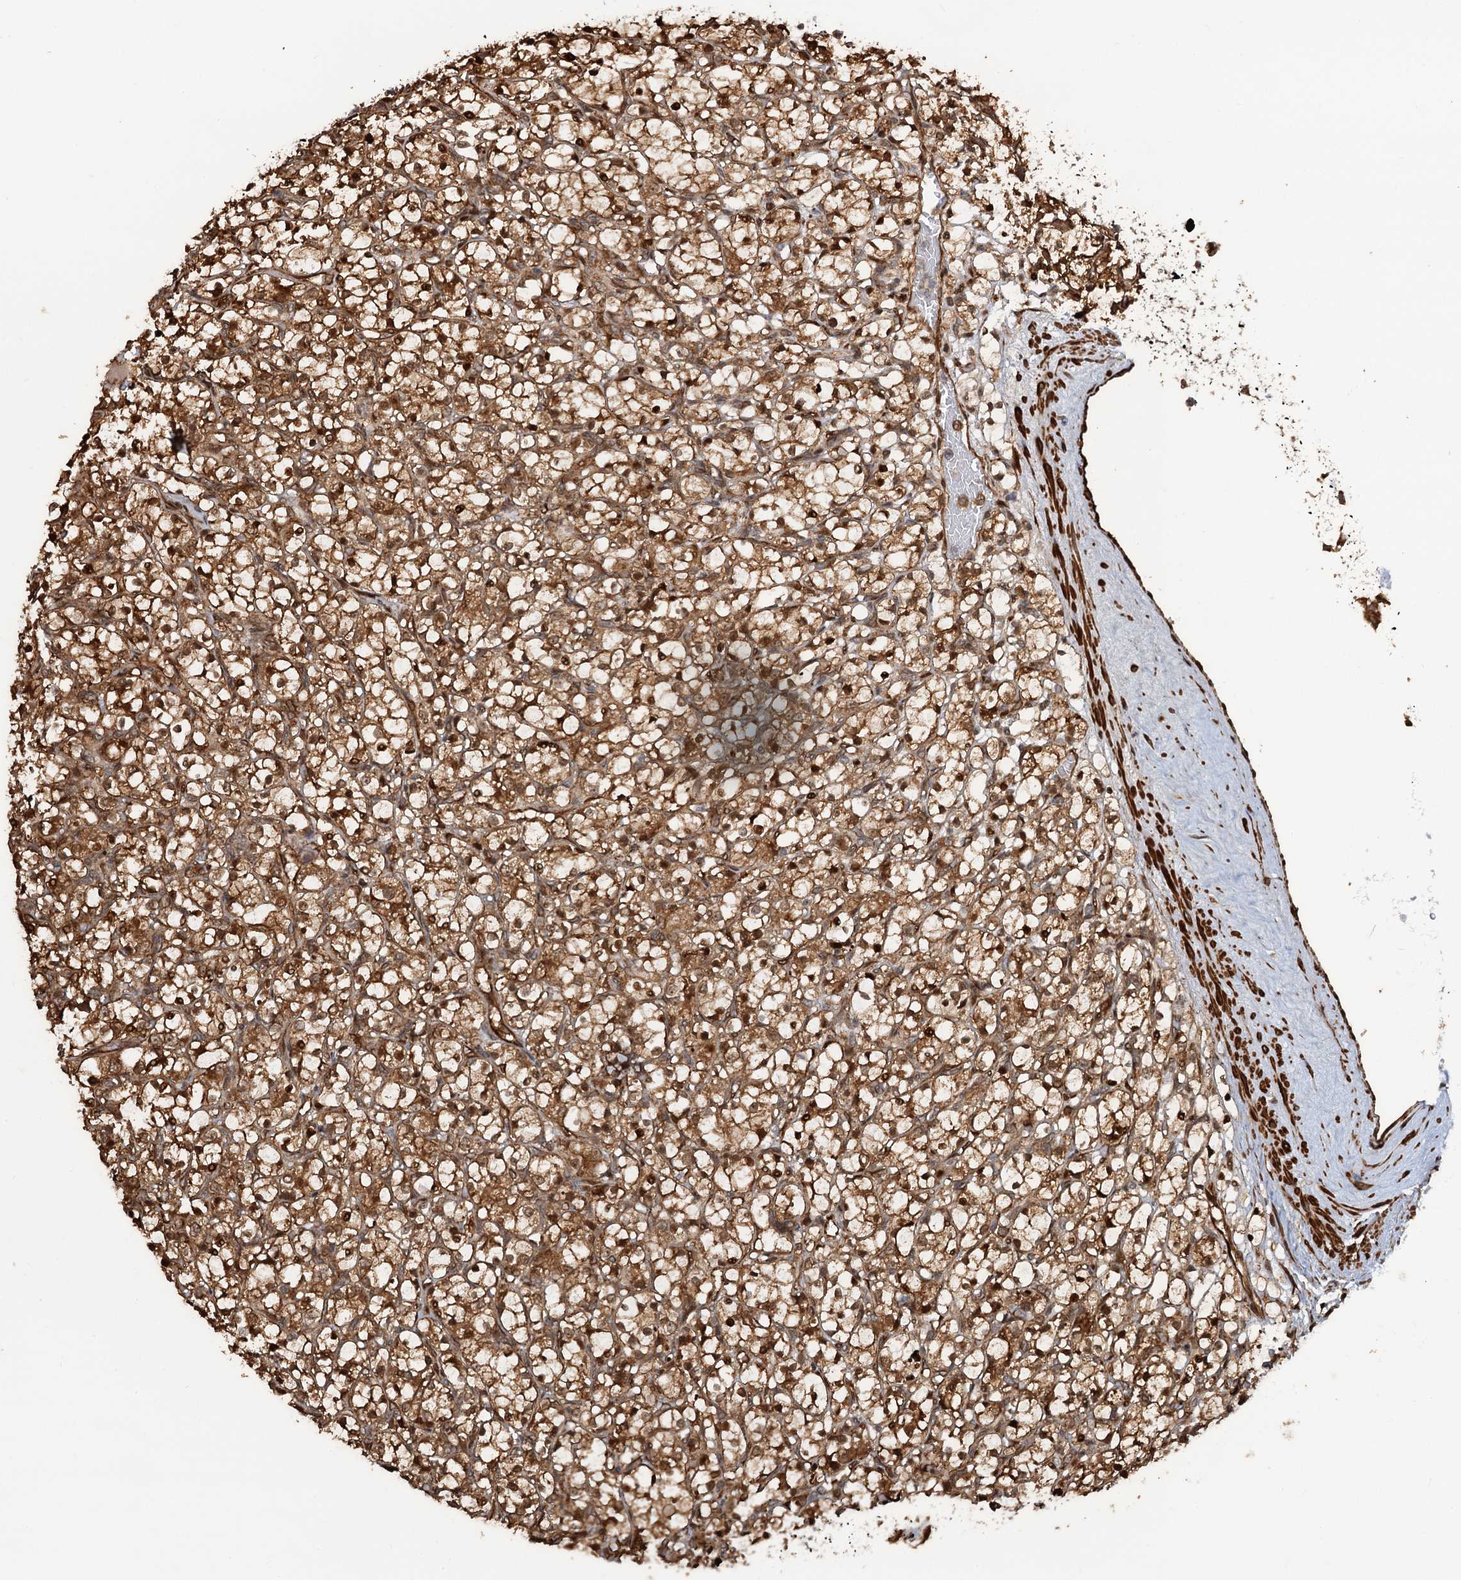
{"staining": {"intensity": "moderate", "quantity": ">75%", "location": "cytoplasmic/membranous,nuclear"}, "tissue": "renal cancer", "cell_type": "Tumor cells", "image_type": "cancer", "snomed": [{"axis": "morphology", "description": "Adenocarcinoma, NOS"}, {"axis": "topography", "description": "Kidney"}], "caption": "Renal cancer stained for a protein reveals moderate cytoplasmic/membranous and nuclear positivity in tumor cells.", "gene": "SNRNP25", "patient": {"sex": "female", "age": 69}}